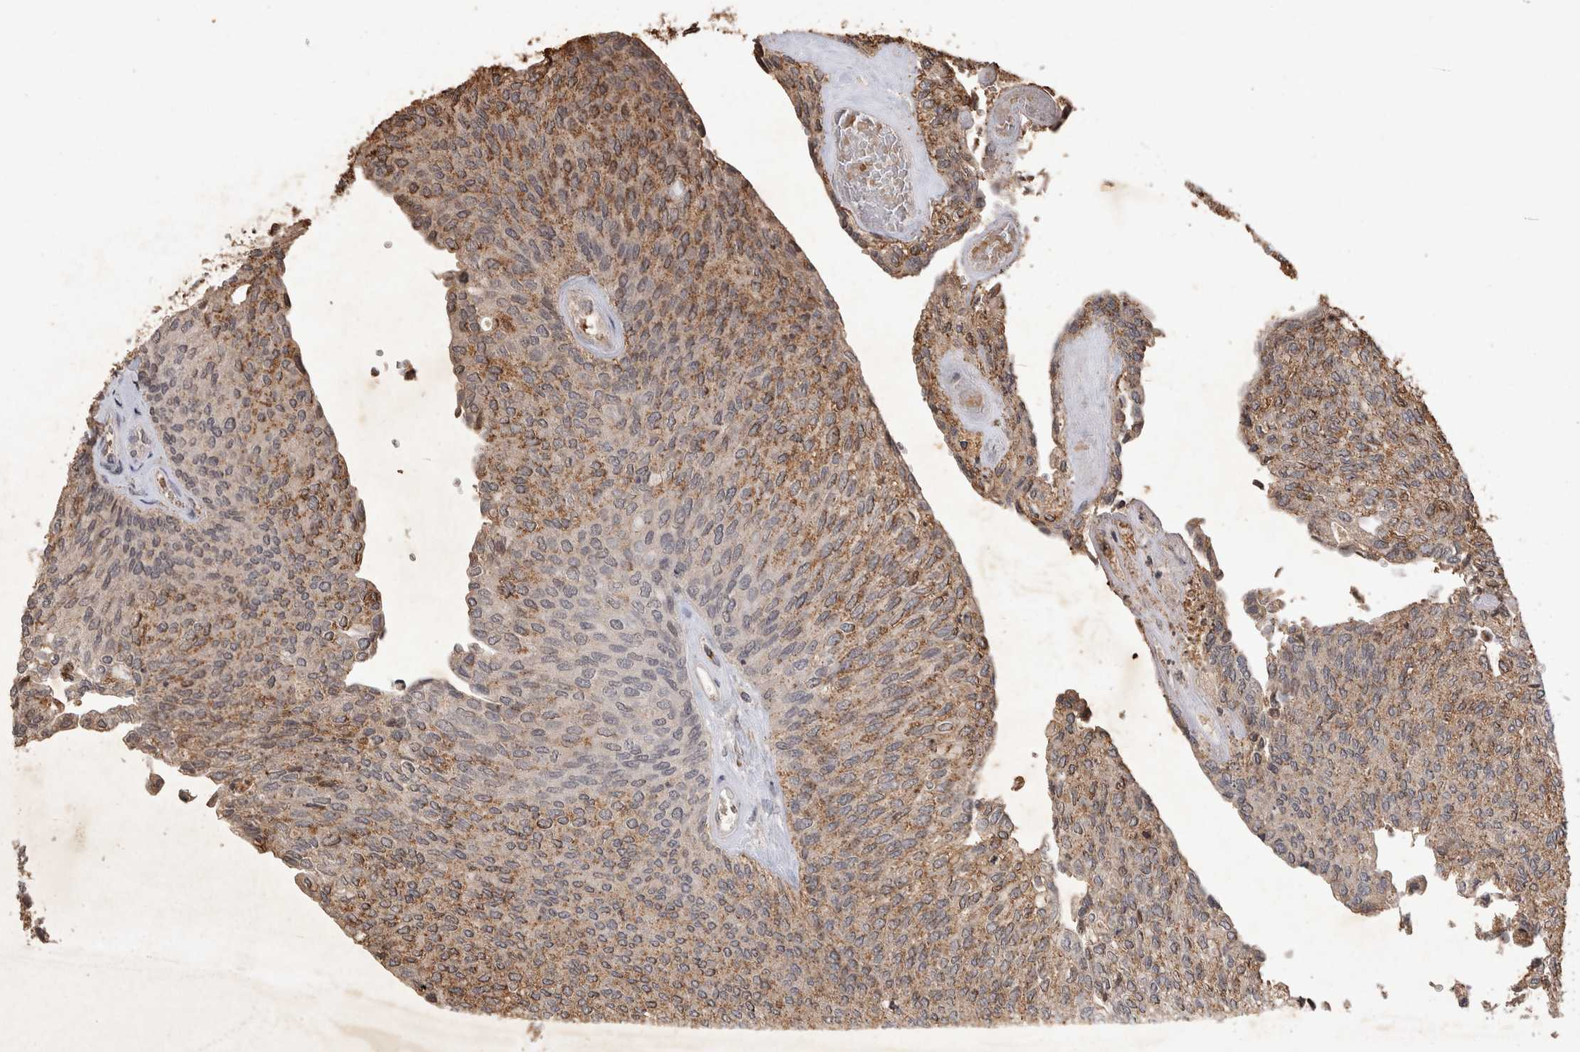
{"staining": {"intensity": "moderate", "quantity": "25%-75%", "location": "cytoplasmic/membranous"}, "tissue": "urothelial cancer", "cell_type": "Tumor cells", "image_type": "cancer", "snomed": [{"axis": "morphology", "description": "Urothelial carcinoma, Low grade"}, {"axis": "topography", "description": "Urinary bladder"}], "caption": "Urothelial cancer stained with DAB (3,3'-diaminobenzidine) immunohistochemistry (IHC) displays medium levels of moderate cytoplasmic/membranous positivity in approximately 25%-75% of tumor cells.", "gene": "HRK", "patient": {"sex": "female", "age": 79}}